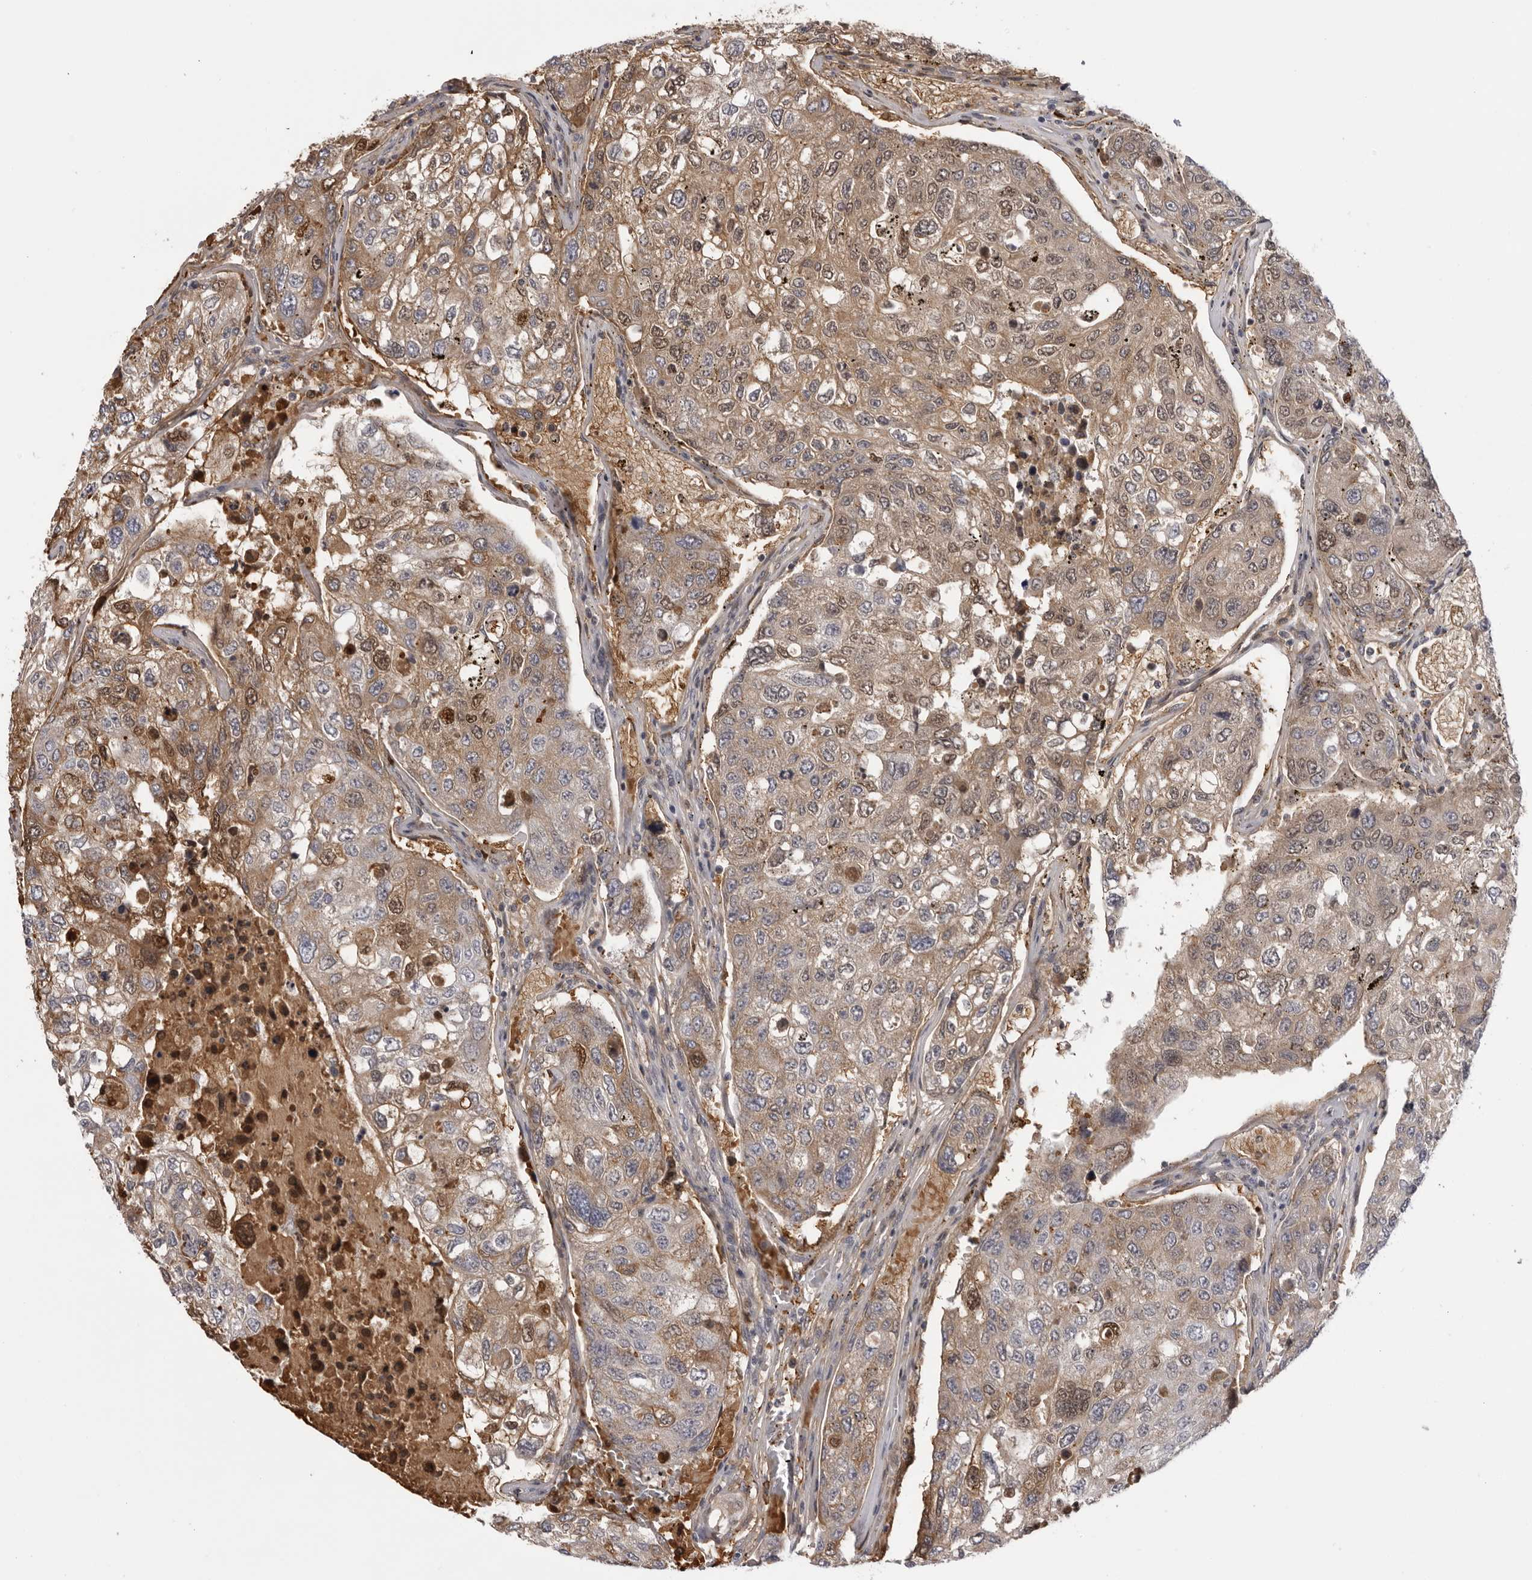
{"staining": {"intensity": "moderate", "quantity": ">75%", "location": "cytoplasmic/membranous,nuclear"}, "tissue": "urothelial cancer", "cell_type": "Tumor cells", "image_type": "cancer", "snomed": [{"axis": "morphology", "description": "Urothelial carcinoma, High grade"}, {"axis": "topography", "description": "Lymph node"}, {"axis": "topography", "description": "Urinary bladder"}], "caption": "Tumor cells exhibit medium levels of moderate cytoplasmic/membranous and nuclear positivity in about >75% of cells in human urothelial cancer.", "gene": "PLEKHF2", "patient": {"sex": "male", "age": 51}}